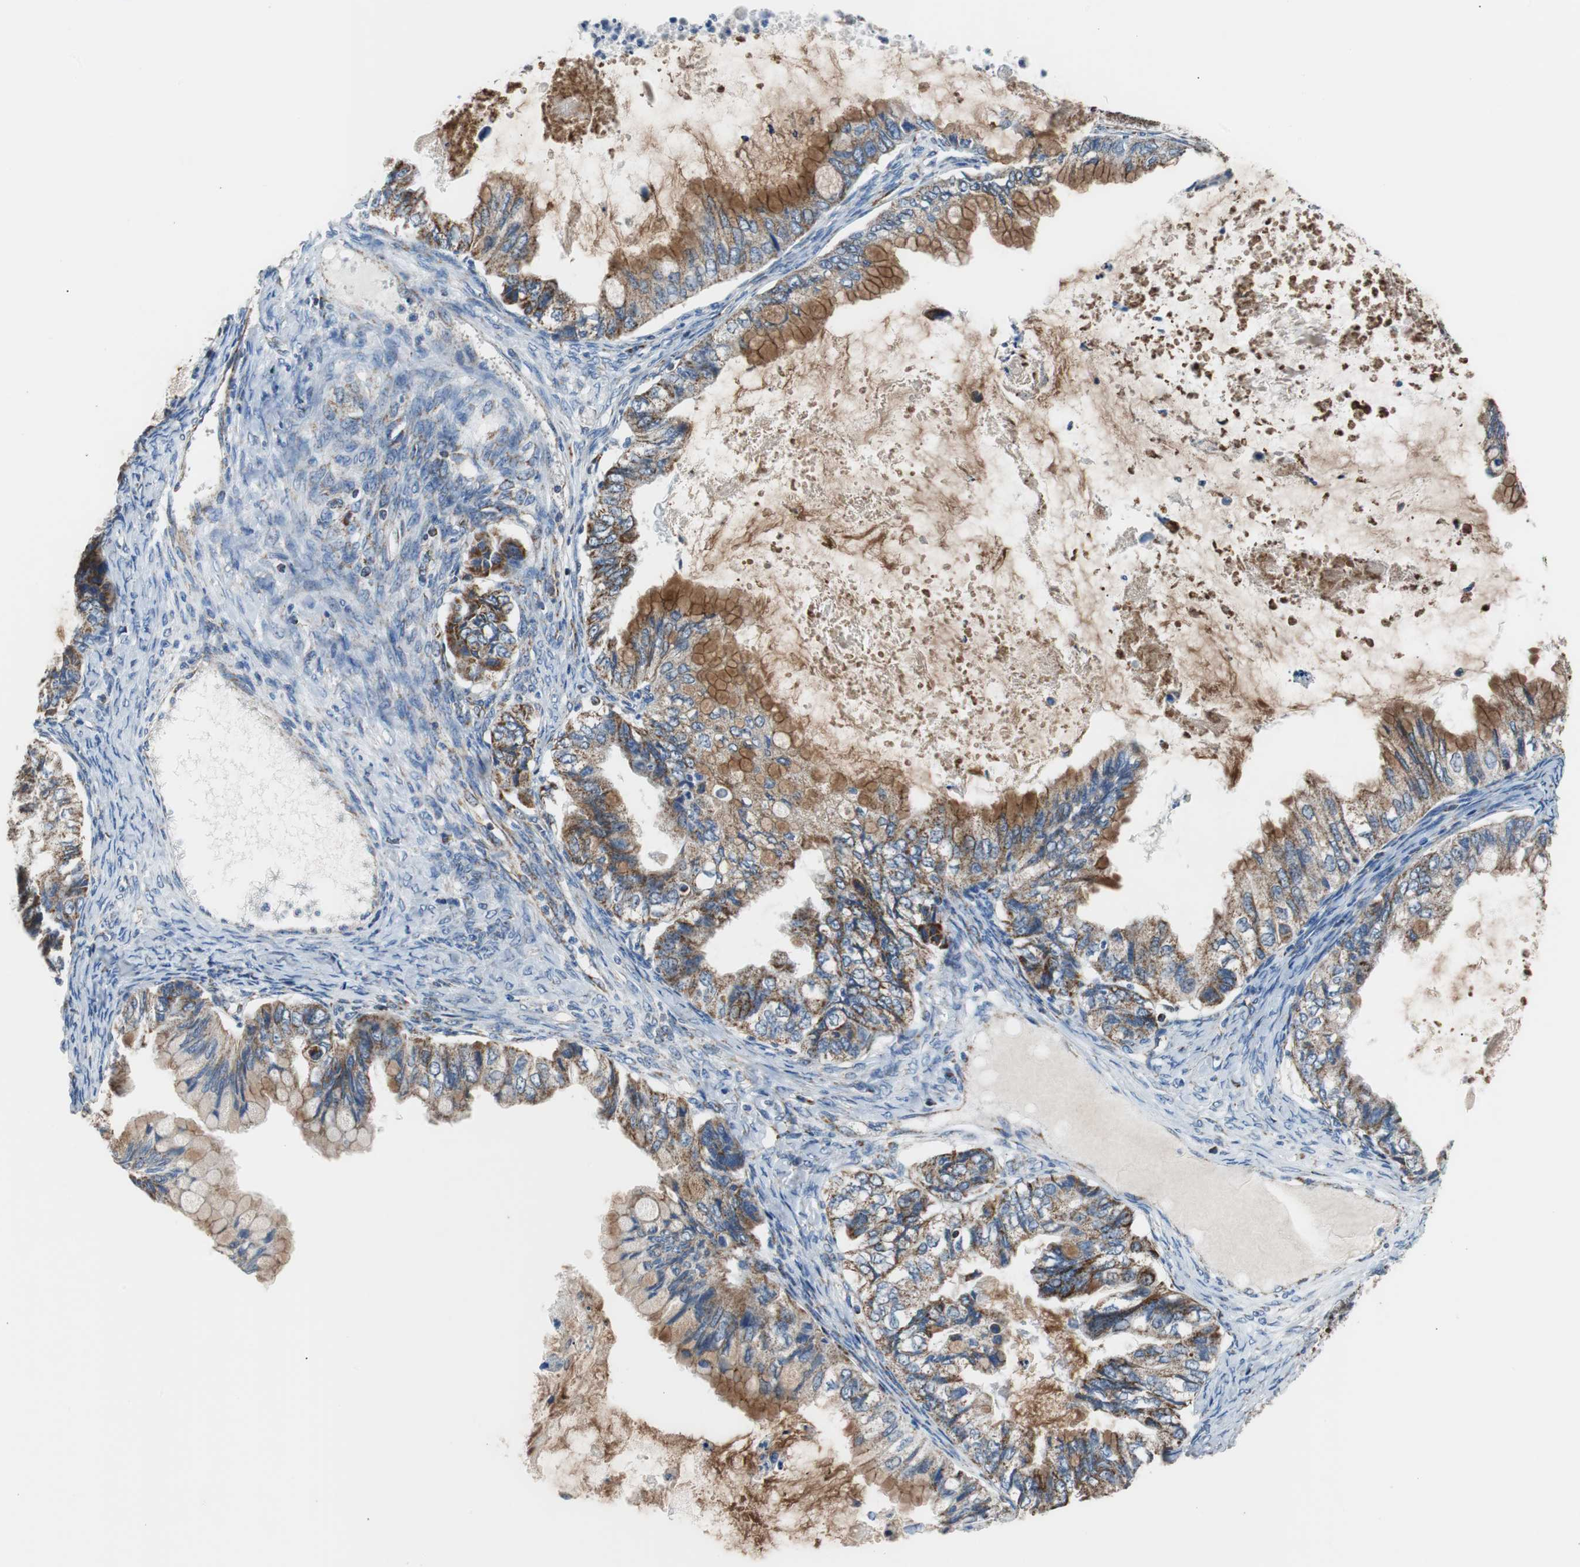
{"staining": {"intensity": "moderate", "quantity": ">75%", "location": "cytoplasmic/membranous"}, "tissue": "ovarian cancer", "cell_type": "Tumor cells", "image_type": "cancer", "snomed": [{"axis": "morphology", "description": "Cystadenocarcinoma, mucinous, NOS"}, {"axis": "topography", "description": "Ovary"}], "caption": "Protein expression analysis of ovarian cancer reveals moderate cytoplasmic/membranous positivity in about >75% of tumor cells. The staining was performed using DAB, with brown indicating positive protein expression. Nuclei are stained blue with hematoxylin.", "gene": "PITRM1", "patient": {"sex": "female", "age": 80}}